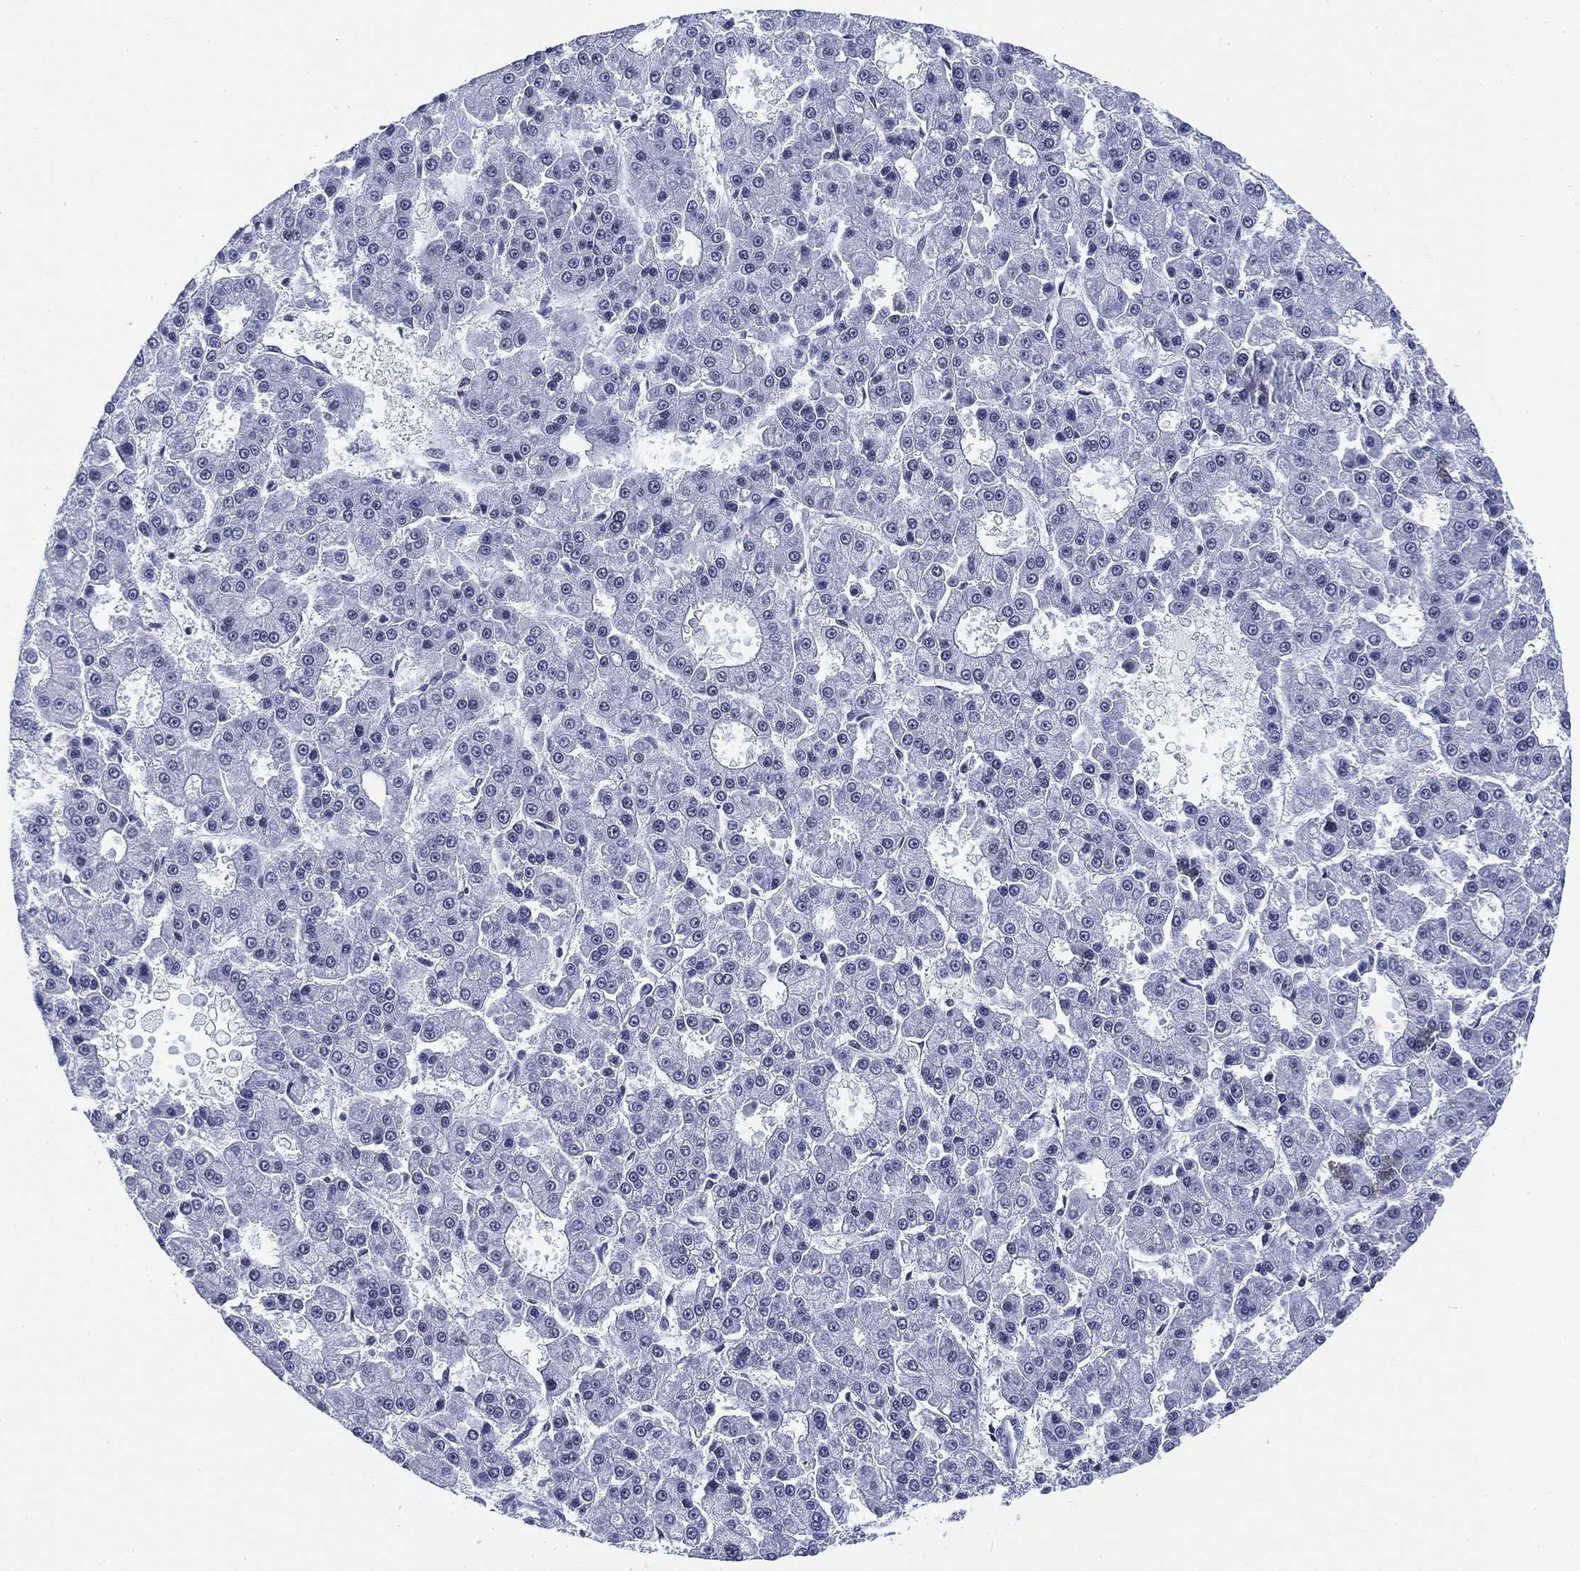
{"staining": {"intensity": "negative", "quantity": "none", "location": "none"}, "tissue": "liver cancer", "cell_type": "Tumor cells", "image_type": "cancer", "snomed": [{"axis": "morphology", "description": "Carcinoma, Hepatocellular, NOS"}, {"axis": "topography", "description": "Liver"}], "caption": "Image shows no protein staining in tumor cells of hepatocellular carcinoma (liver) tissue. The staining is performed using DAB brown chromogen with nuclei counter-stained in using hematoxylin.", "gene": "FYB1", "patient": {"sex": "male", "age": 70}}